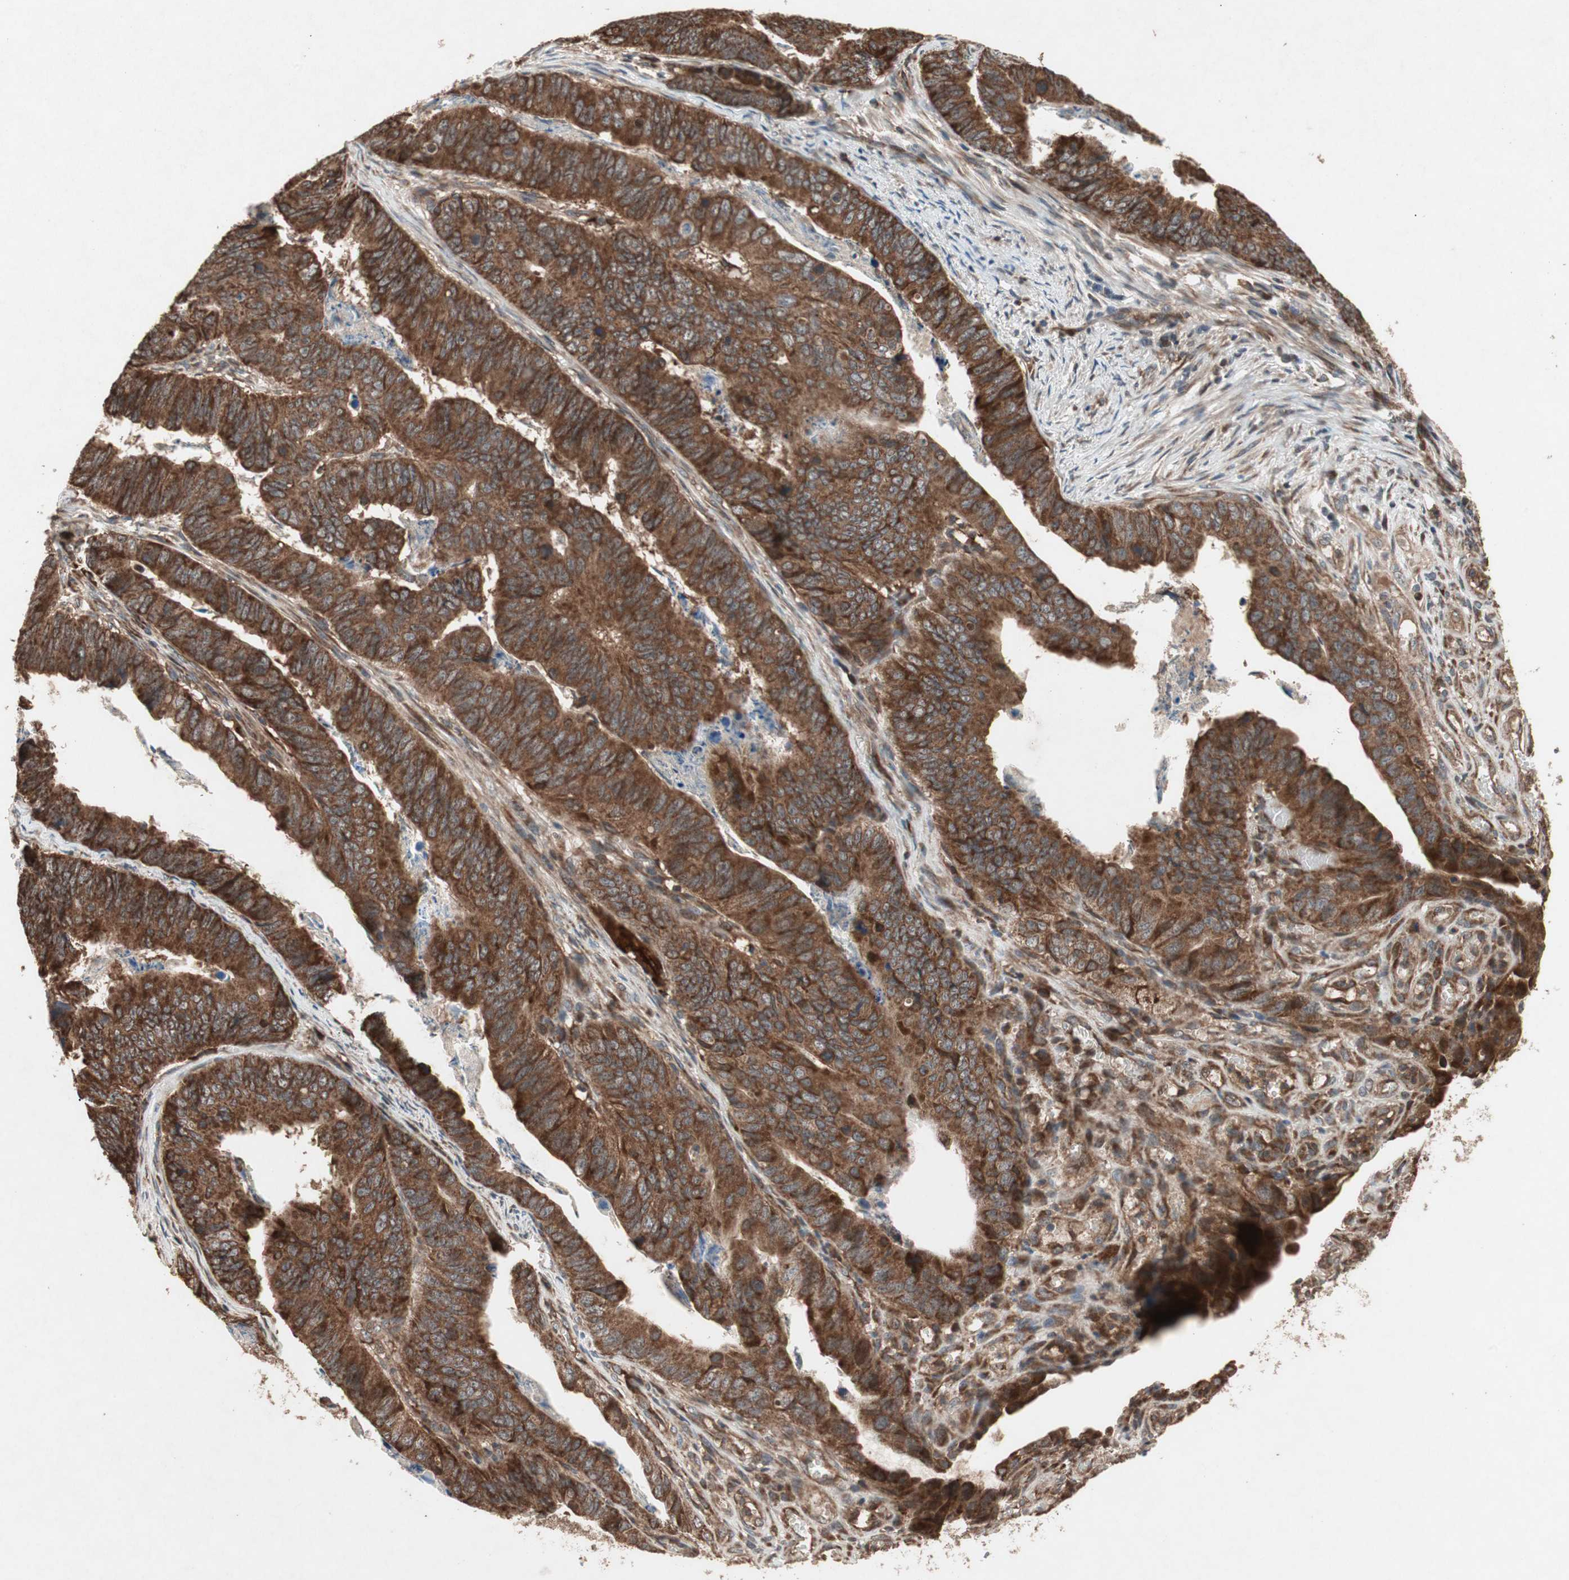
{"staining": {"intensity": "strong", "quantity": ">75%", "location": "cytoplasmic/membranous"}, "tissue": "stomach cancer", "cell_type": "Tumor cells", "image_type": "cancer", "snomed": [{"axis": "morphology", "description": "Adenocarcinoma, NOS"}, {"axis": "topography", "description": "Stomach, lower"}], "caption": "Adenocarcinoma (stomach) tissue shows strong cytoplasmic/membranous expression in approximately >75% of tumor cells, visualized by immunohistochemistry.", "gene": "RAB1A", "patient": {"sex": "male", "age": 77}}